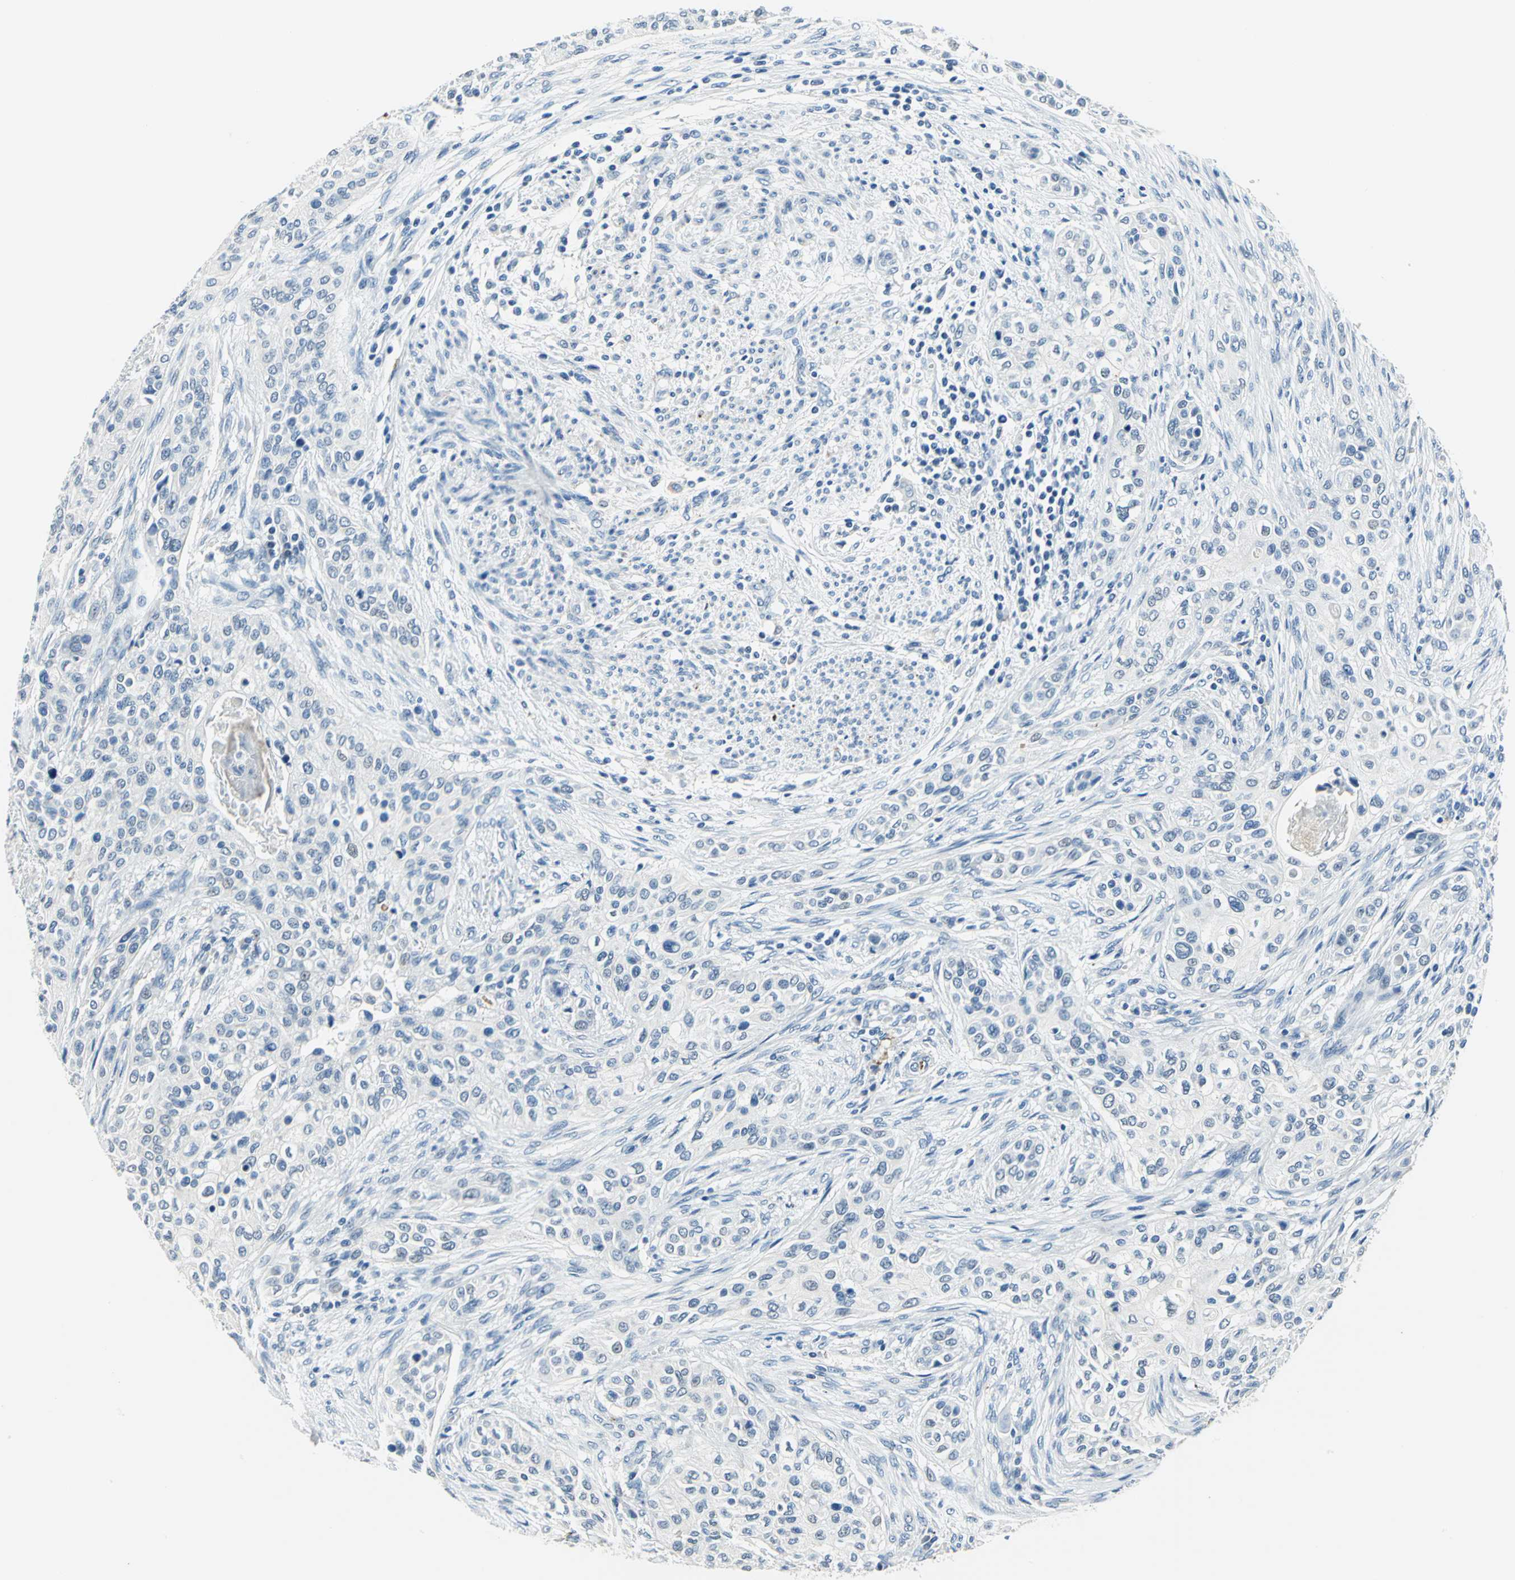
{"staining": {"intensity": "negative", "quantity": "none", "location": "none"}, "tissue": "urothelial cancer", "cell_type": "Tumor cells", "image_type": "cancer", "snomed": [{"axis": "morphology", "description": "Urothelial carcinoma, High grade"}, {"axis": "topography", "description": "Urinary bladder"}], "caption": "Photomicrograph shows no significant protein staining in tumor cells of urothelial carcinoma (high-grade).", "gene": "RAD17", "patient": {"sex": "male", "age": 74}}